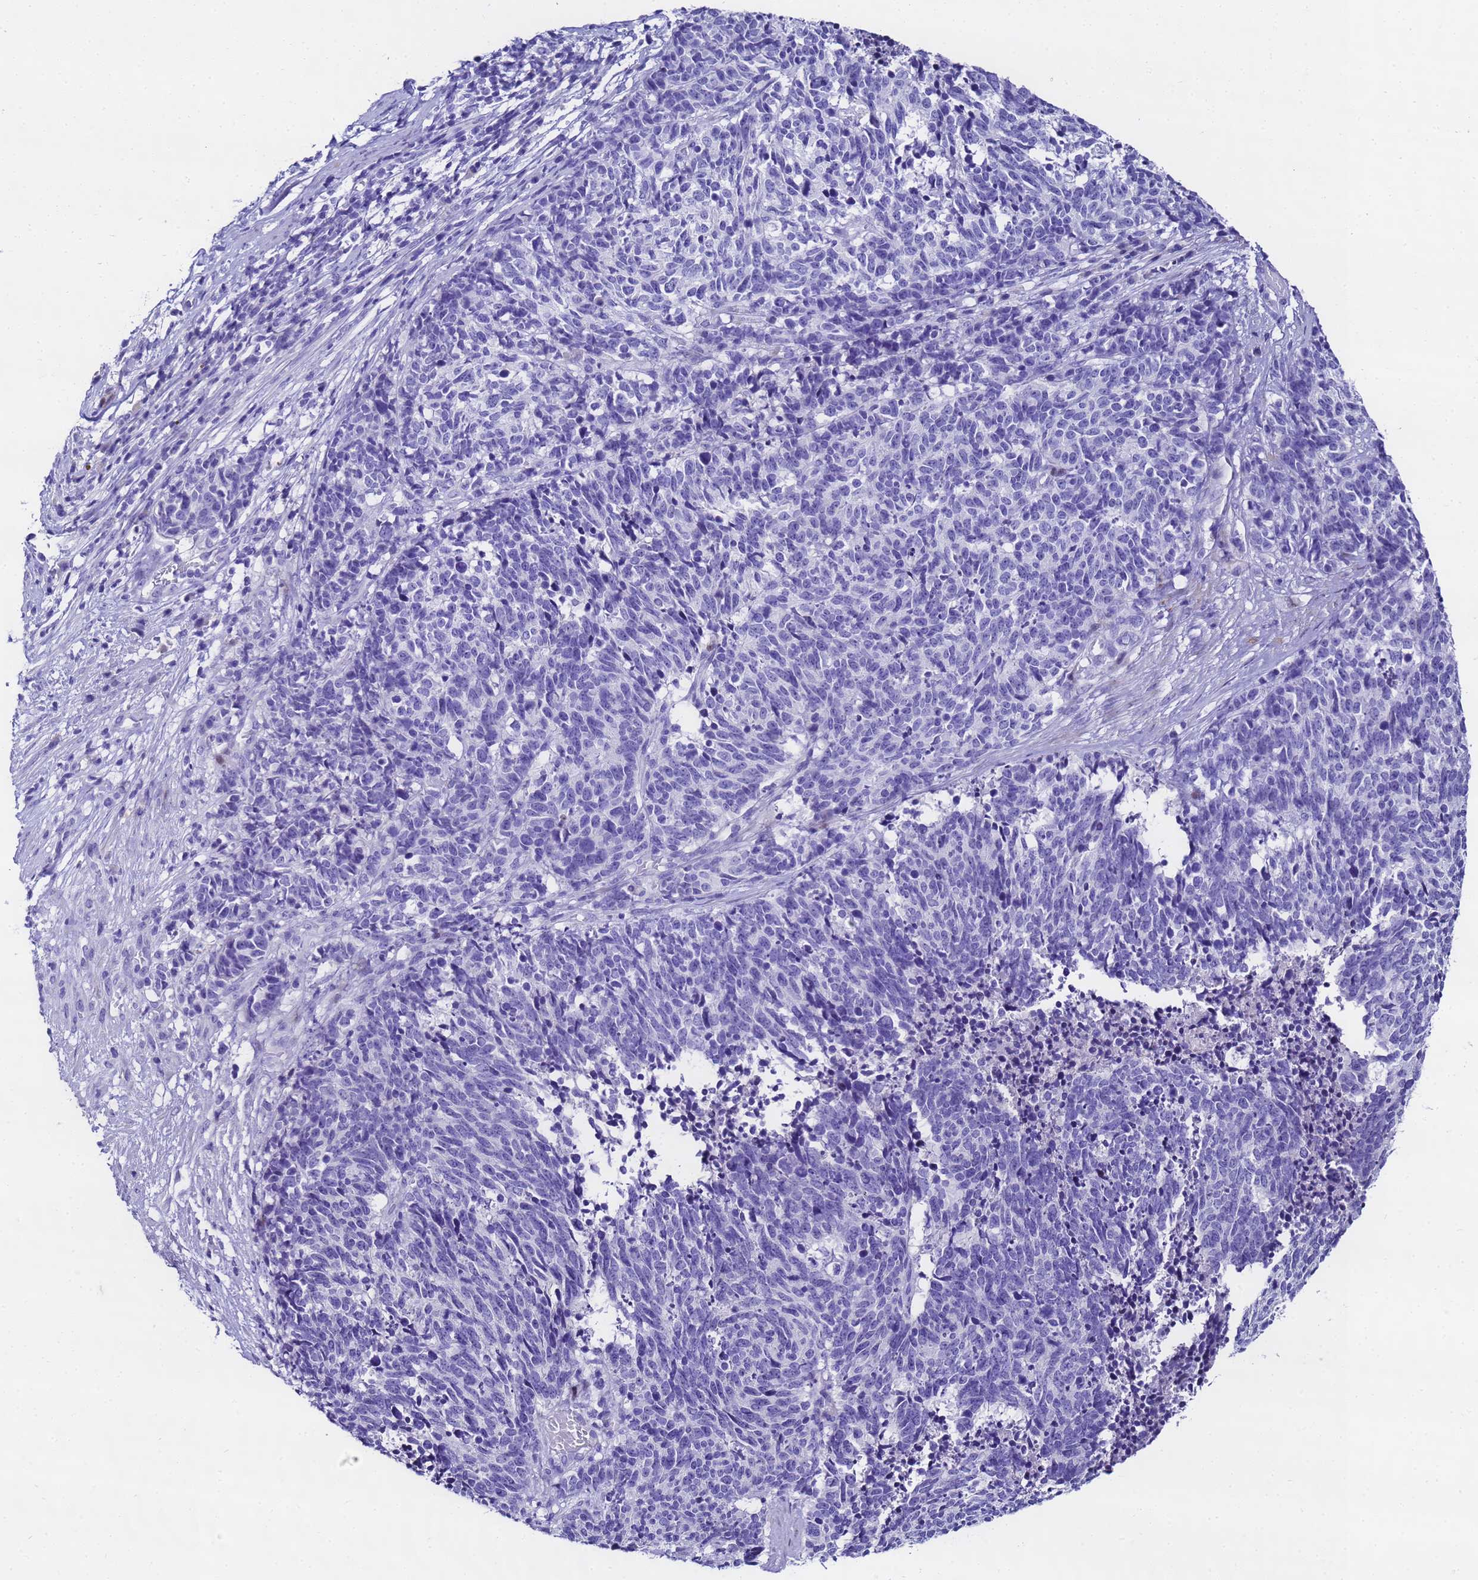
{"staining": {"intensity": "negative", "quantity": "none", "location": "none"}, "tissue": "cervical cancer", "cell_type": "Tumor cells", "image_type": "cancer", "snomed": [{"axis": "morphology", "description": "Squamous cell carcinoma, NOS"}, {"axis": "topography", "description": "Cervix"}], "caption": "Cervical cancer was stained to show a protein in brown. There is no significant staining in tumor cells.", "gene": "UGT2B10", "patient": {"sex": "female", "age": 29}}